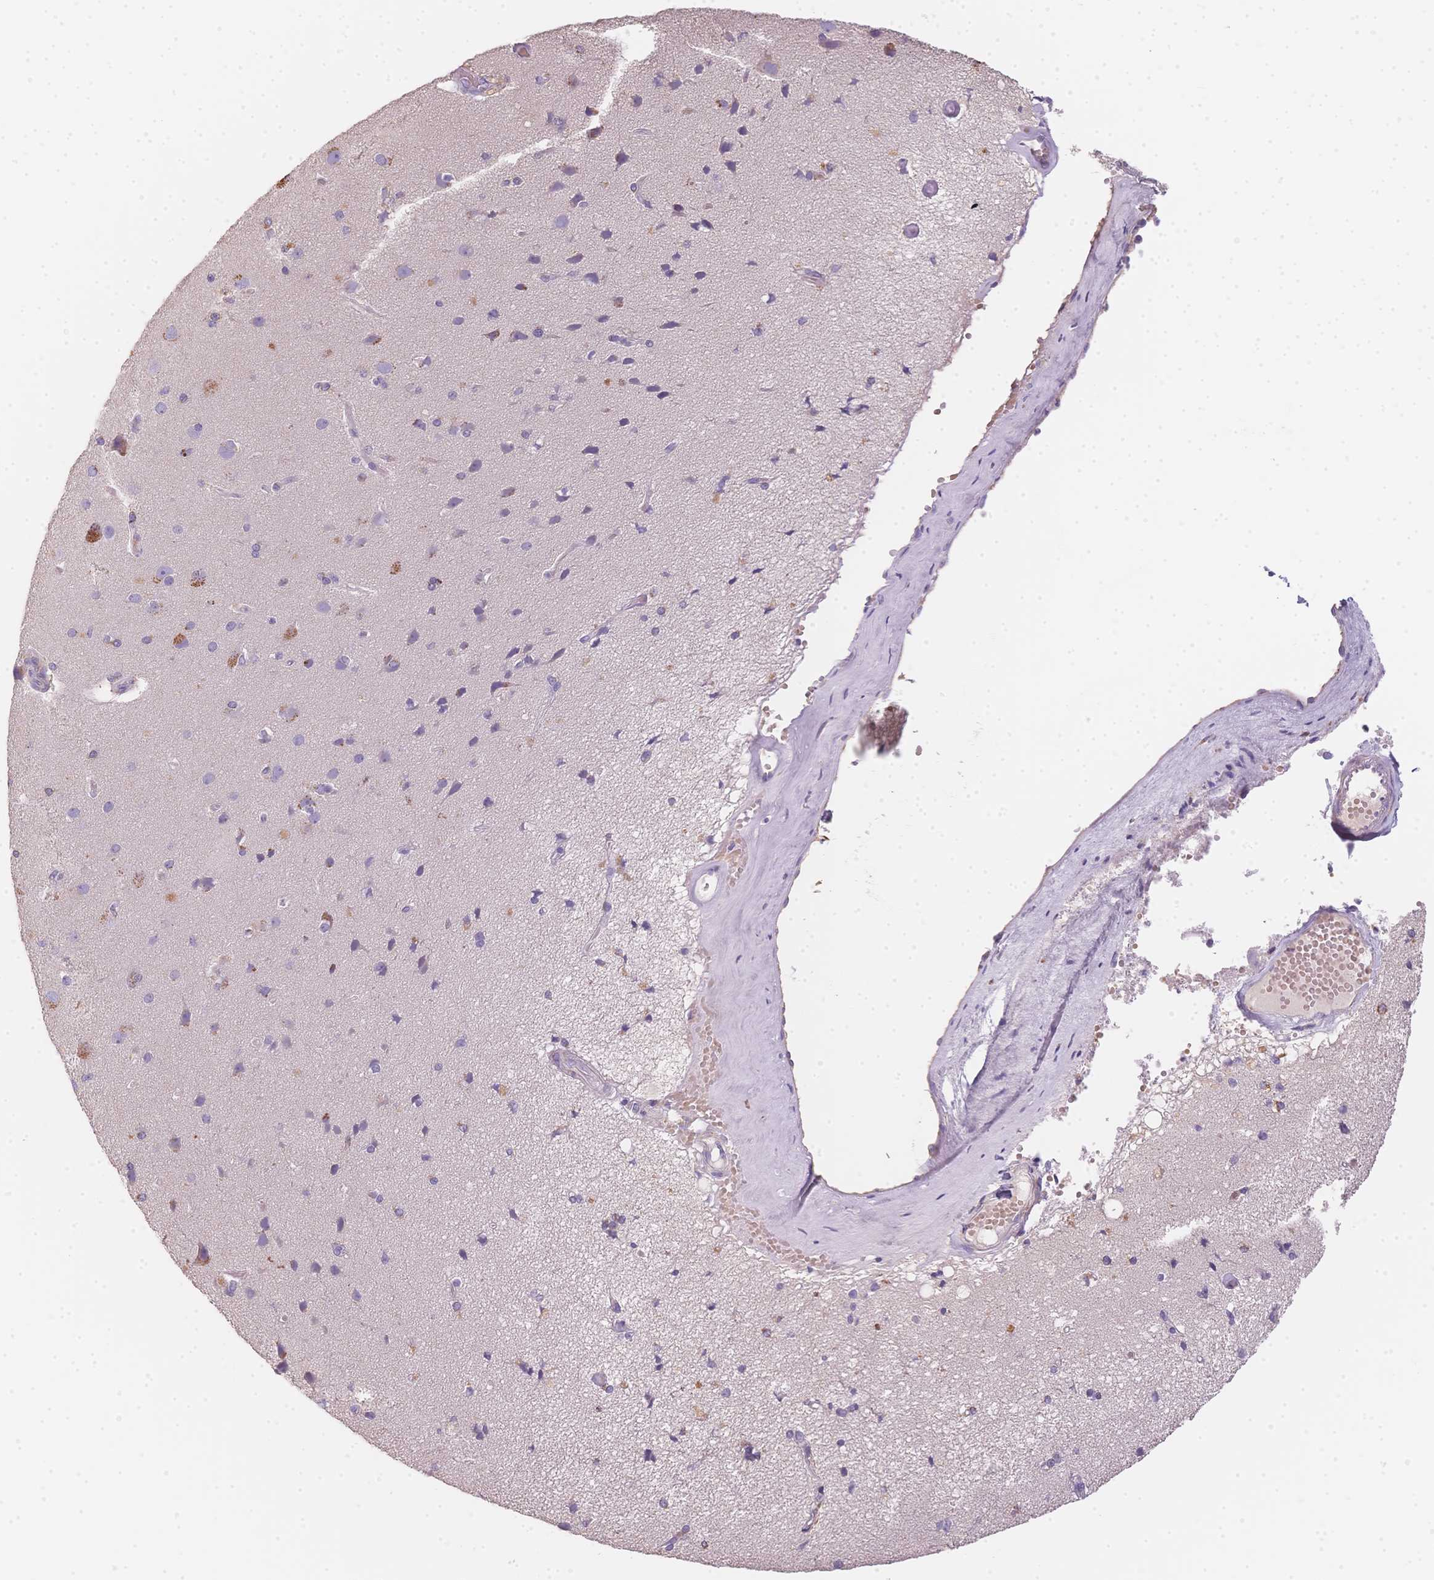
{"staining": {"intensity": "negative", "quantity": "none", "location": "none"}, "tissue": "cerebral cortex", "cell_type": "Endothelial cells", "image_type": "normal", "snomed": [{"axis": "morphology", "description": "Normal tissue, NOS"}, {"axis": "morphology", "description": "Glioma, malignant, High grade"}, {"axis": "topography", "description": "Cerebral cortex"}], "caption": "Protein analysis of unremarkable cerebral cortex displays no significant positivity in endothelial cells. (IHC, brightfield microscopy, high magnification).", "gene": "SMYD1", "patient": {"sex": "male", "age": 71}}